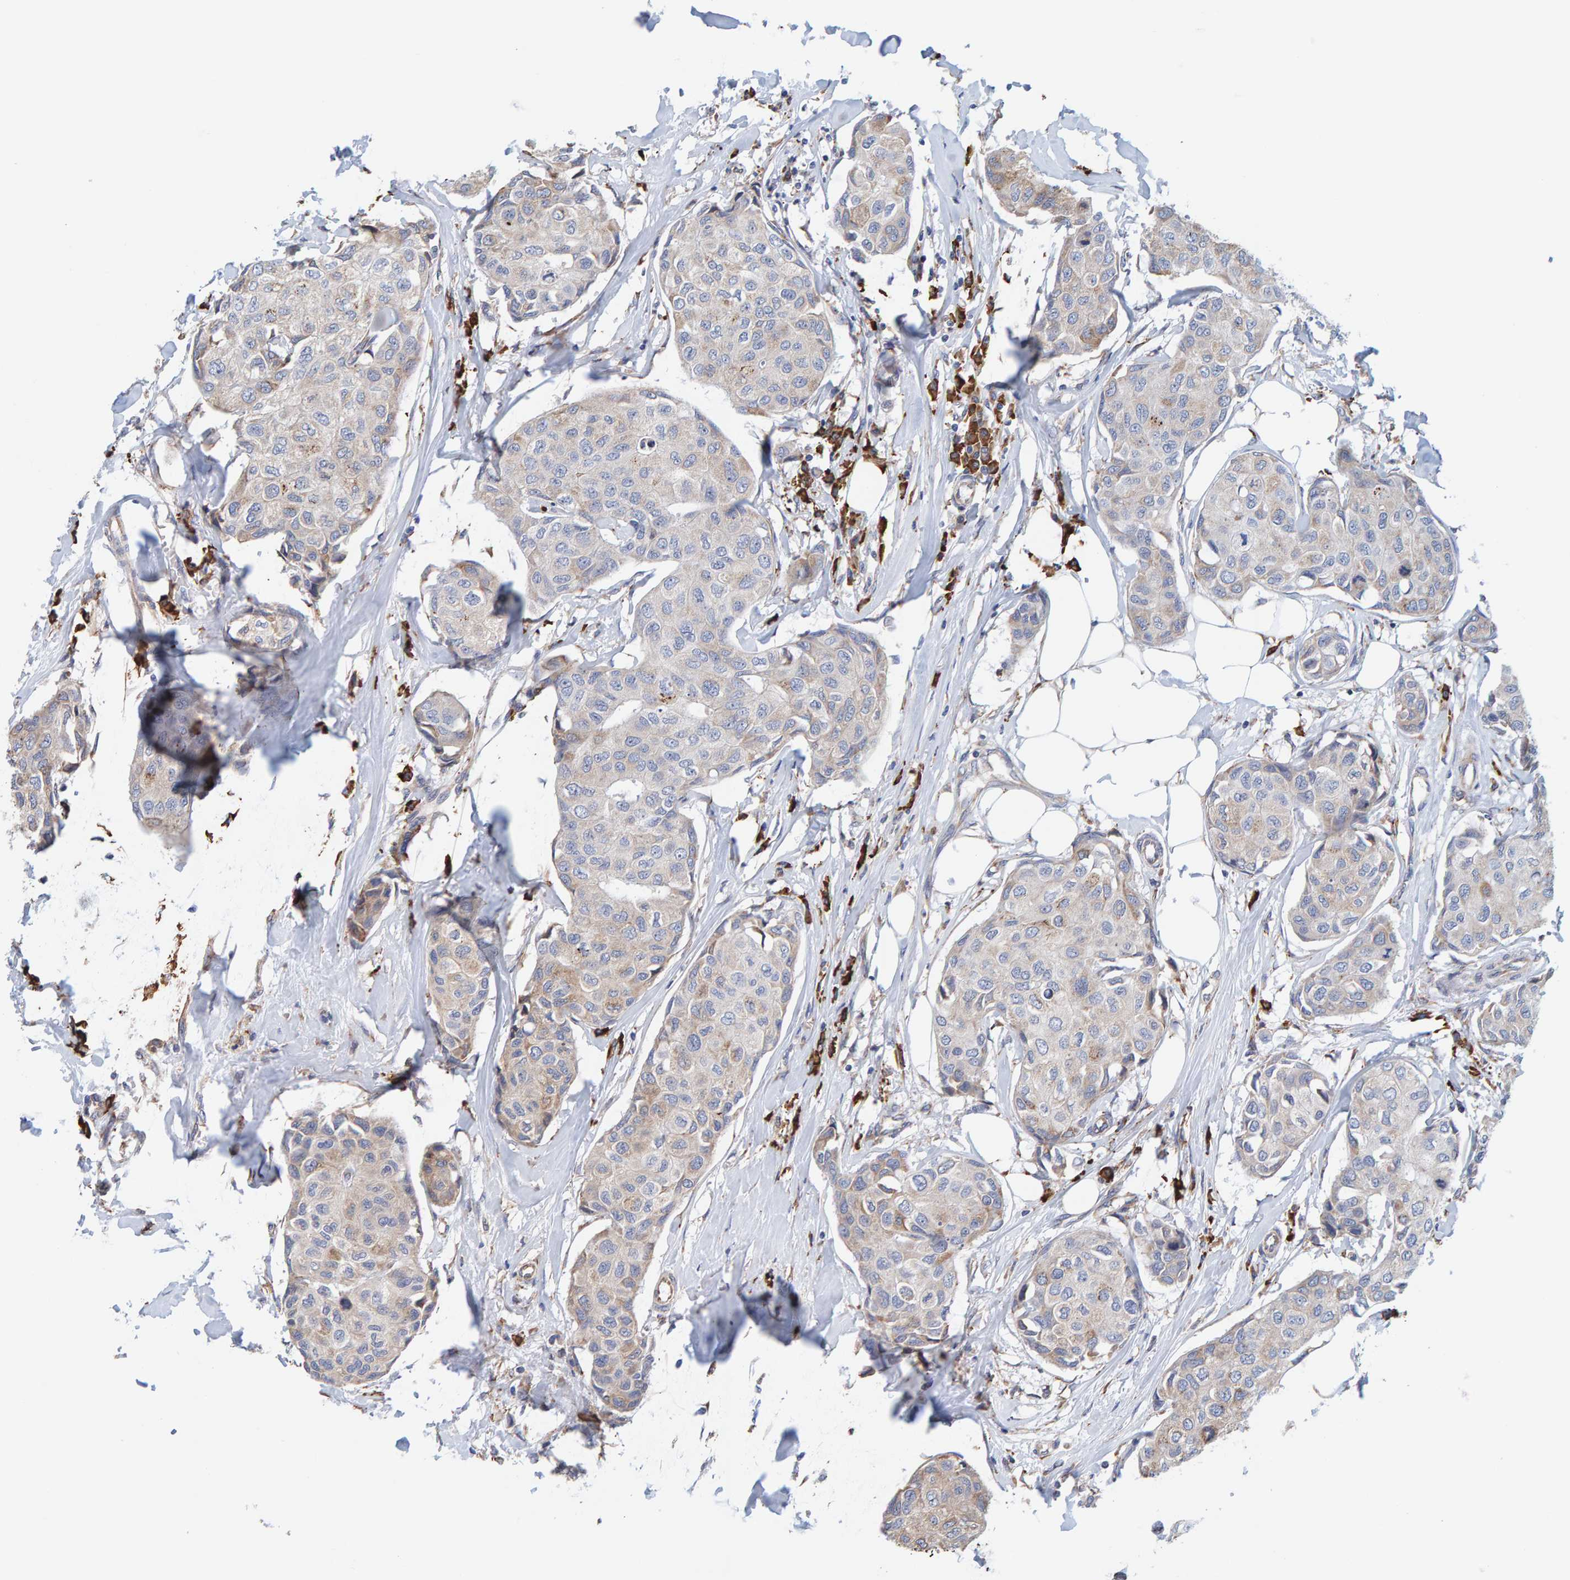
{"staining": {"intensity": "weak", "quantity": "25%-75%", "location": "cytoplasmic/membranous"}, "tissue": "breast cancer", "cell_type": "Tumor cells", "image_type": "cancer", "snomed": [{"axis": "morphology", "description": "Duct carcinoma"}, {"axis": "topography", "description": "Breast"}], "caption": "Intraductal carcinoma (breast) was stained to show a protein in brown. There is low levels of weak cytoplasmic/membranous expression in approximately 25%-75% of tumor cells. The staining was performed using DAB (3,3'-diaminobenzidine) to visualize the protein expression in brown, while the nuclei were stained in blue with hematoxylin (Magnification: 20x).", "gene": "SGPL1", "patient": {"sex": "female", "age": 80}}